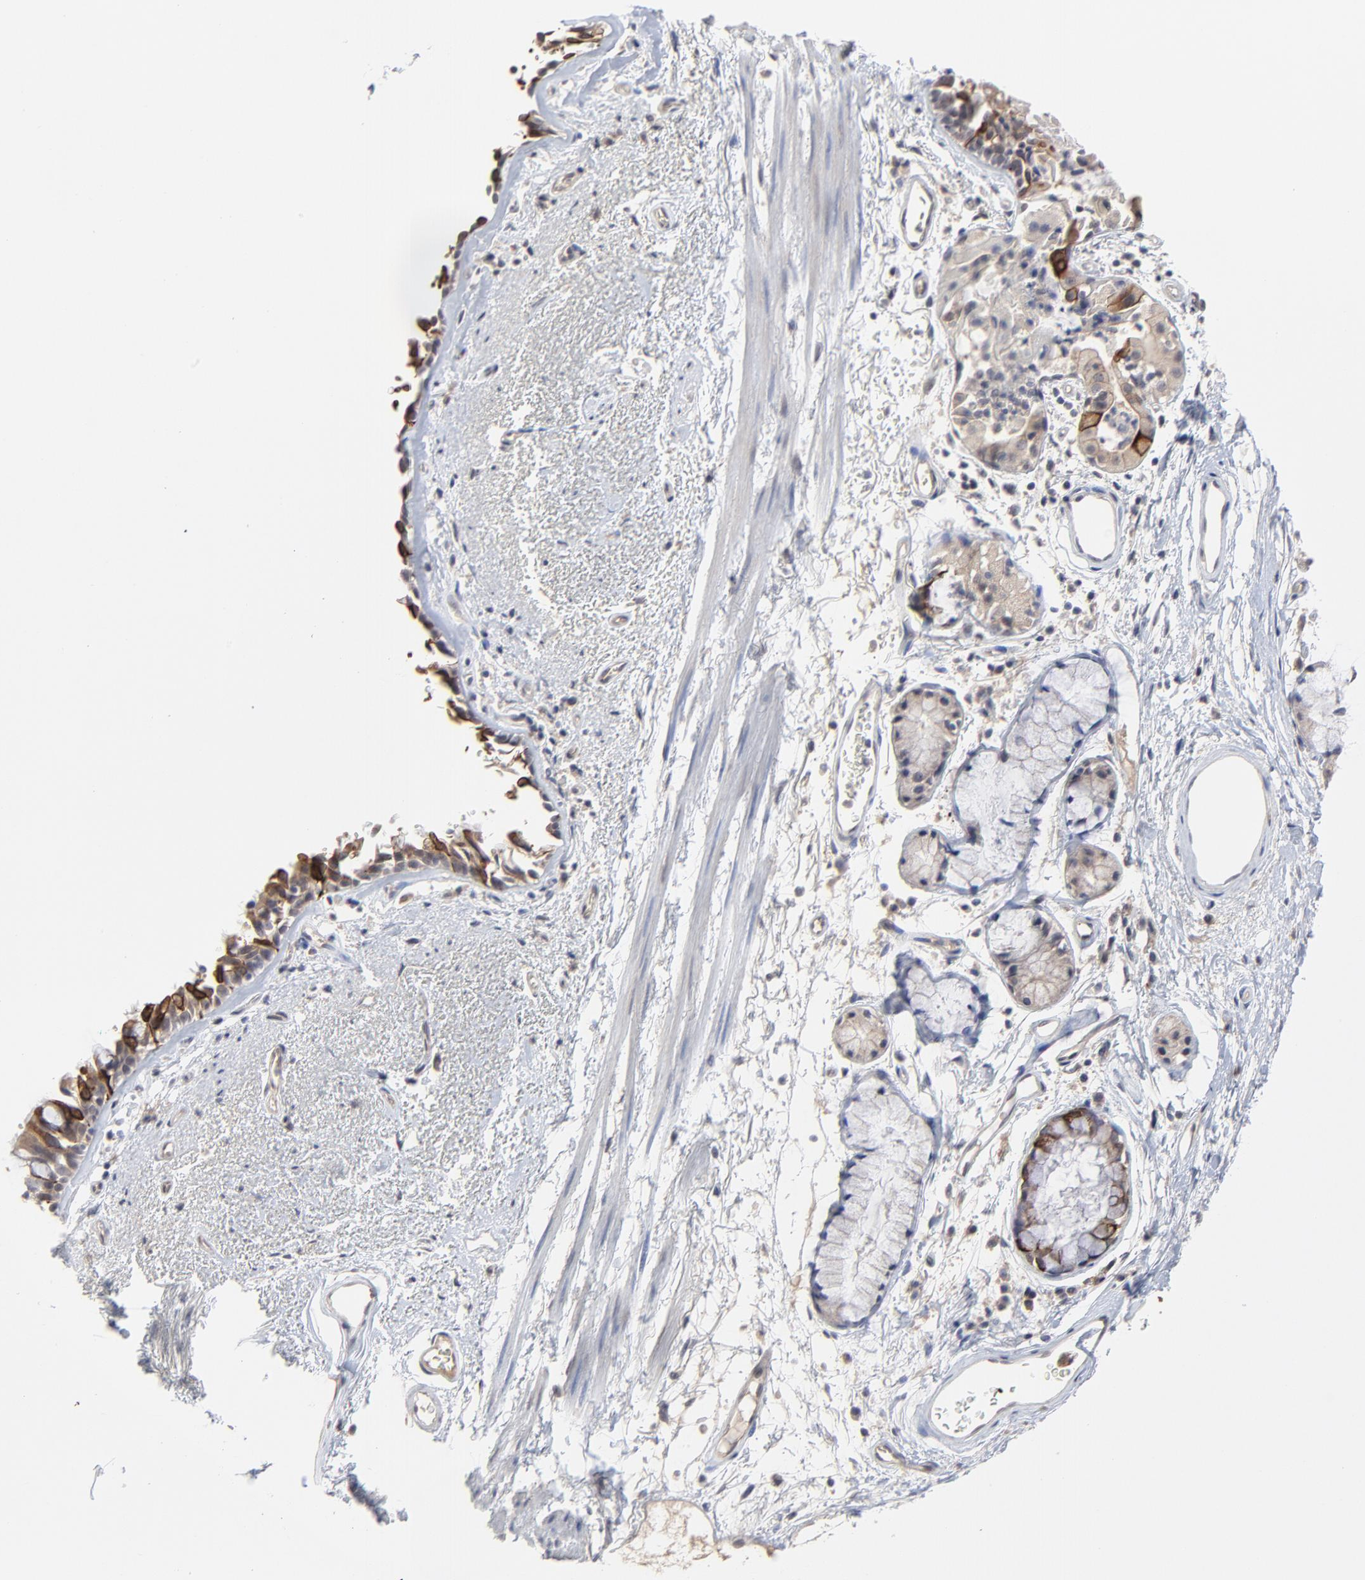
{"staining": {"intensity": "moderate", "quantity": ">75%", "location": "cytoplasmic/membranous"}, "tissue": "bronchus", "cell_type": "Respiratory epithelial cells", "image_type": "normal", "snomed": [{"axis": "morphology", "description": "Normal tissue, NOS"}, {"axis": "morphology", "description": "Adenocarcinoma, NOS"}, {"axis": "topography", "description": "Bronchus"}, {"axis": "topography", "description": "Lung"}], "caption": "Approximately >75% of respiratory epithelial cells in benign human bronchus show moderate cytoplasmic/membranous protein expression as visualized by brown immunohistochemical staining.", "gene": "FAM199X", "patient": {"sex": "male", "age": 71}}